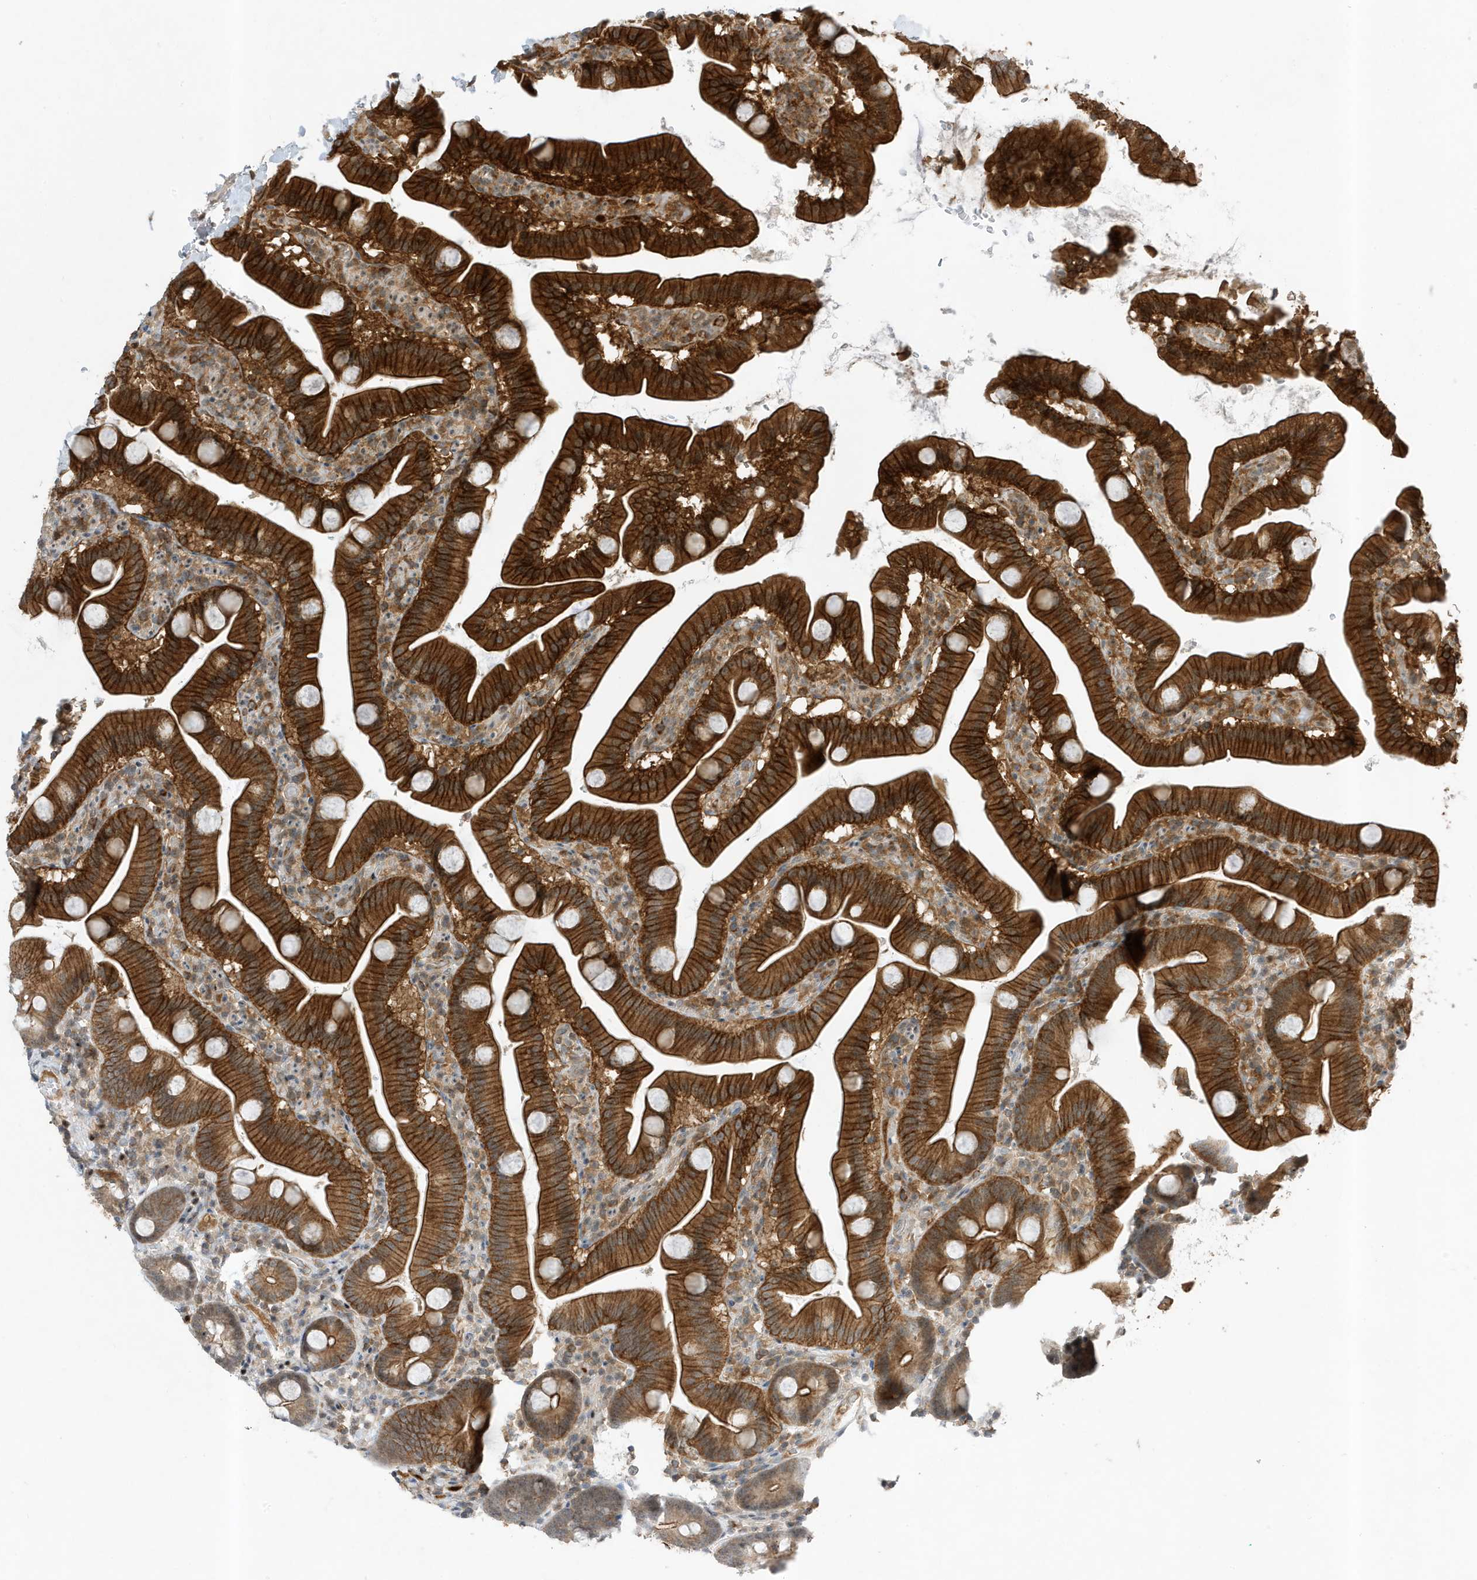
{"staining": {"intensity": "strong", "quantity": ">75%", "location": "cytoplasmic/membranous"}, "tissue": "duodenum", "cell_type": "Glandular cells", "image_type": "normal", "snomed": [{"axis": "morphology", "description": "Normal tissue, NOS"}, {"axis": "topography", "description": "Duodenum"}], "caption": "Strong cytoplasmic/membranous staining is present in approximately >75% of glandular cells in benign duodenum.", "gene": "MAST3", "patient": {"sex": "male", "age": 55}}